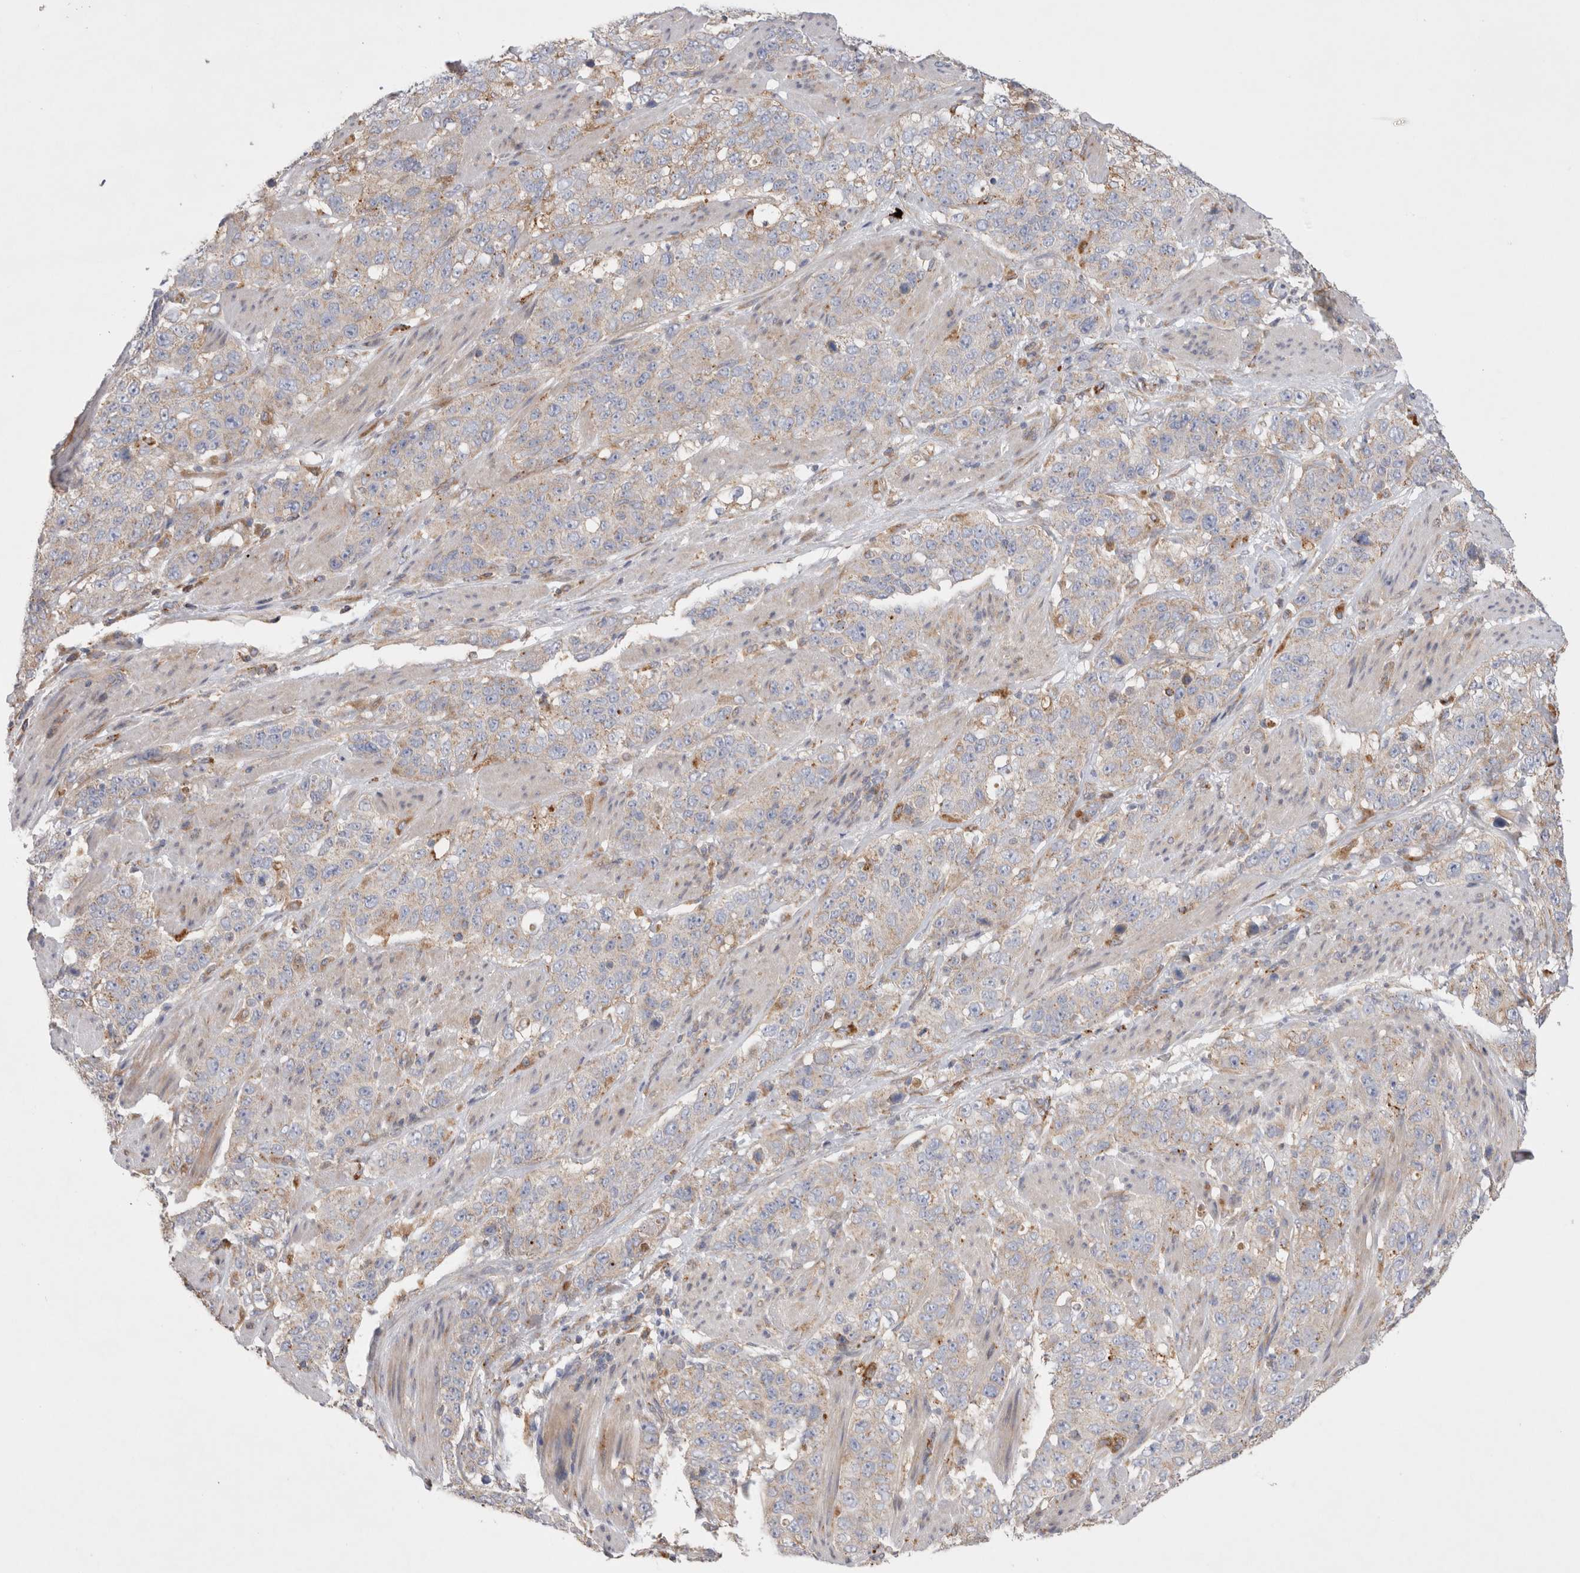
{"staining": {"intensity": "negative", "quantity": "none", "location": "none"}, "tissue": "stomach cancer", "cell_type": "Tumor cells", "image_type": "cancer", "snomed": [{"axis": "morphology", "description": "Adenocarcinoma, NOS"}, {"axis": "topography", "description": "Stomach"}], "caption": "Image shows no protein staining in tumor cells of adenocarcinoma (stomach) tissue. (DAB (3,3'-diaminobenzidine) IHC, high magnification).", "gene": "TBC1D16", "patient": {"sex": "male", "age": 48}}